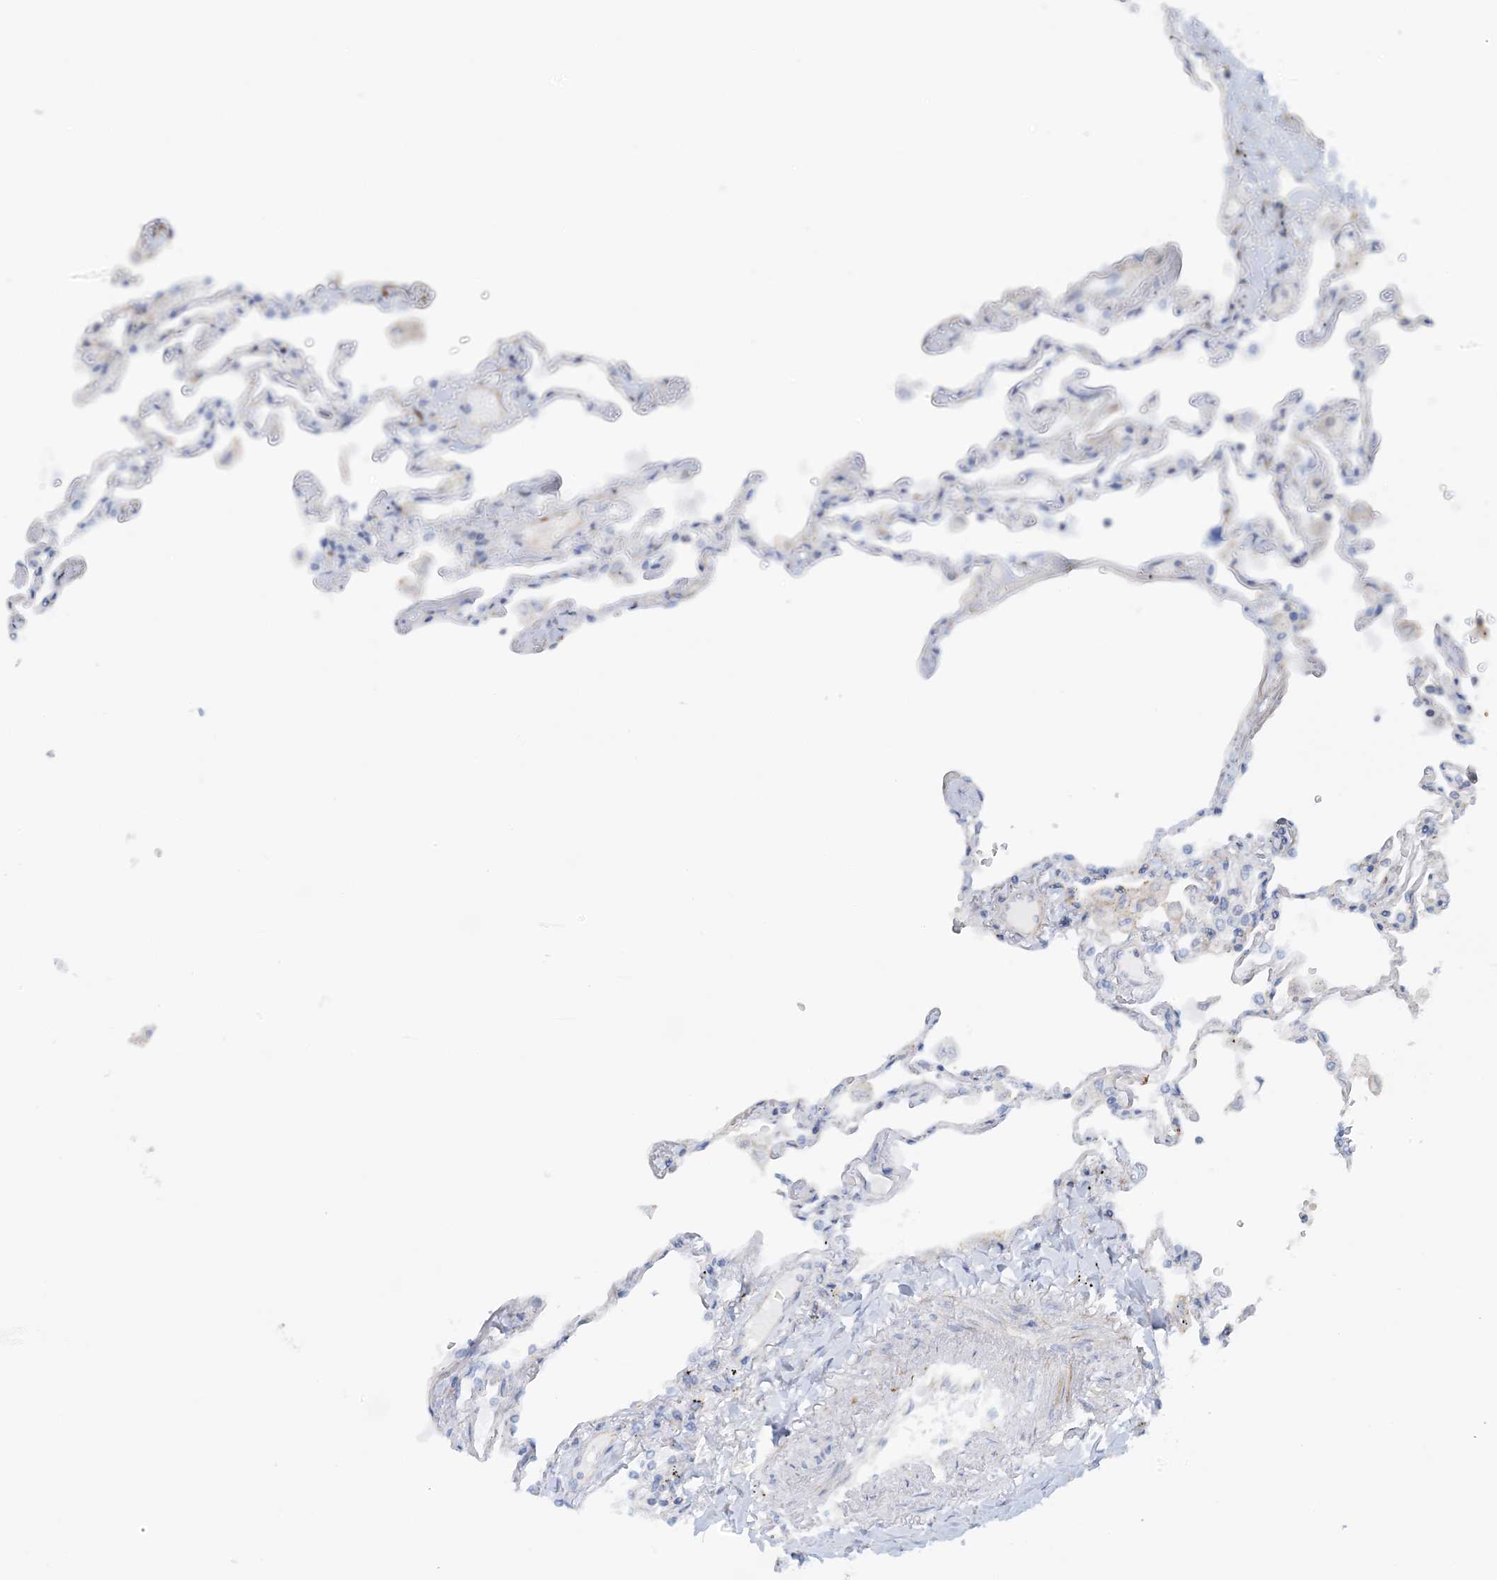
{"staining": {"intensity": "negative", "quantity": "none", "location": "none"}, "tissue": "lung", "cell_type": "Alveolar cells", "image_type": "normal", "snomed": [{"axis": "morphology", "description": "Normal tissue, NOS"}, {"axis": "topography", "description": "Lung"}], "caption": "Alveolar cells show no significant positivity in normal lung.", "gene": "CALHM5", "patient": {"sex": "female", "age": 67}}